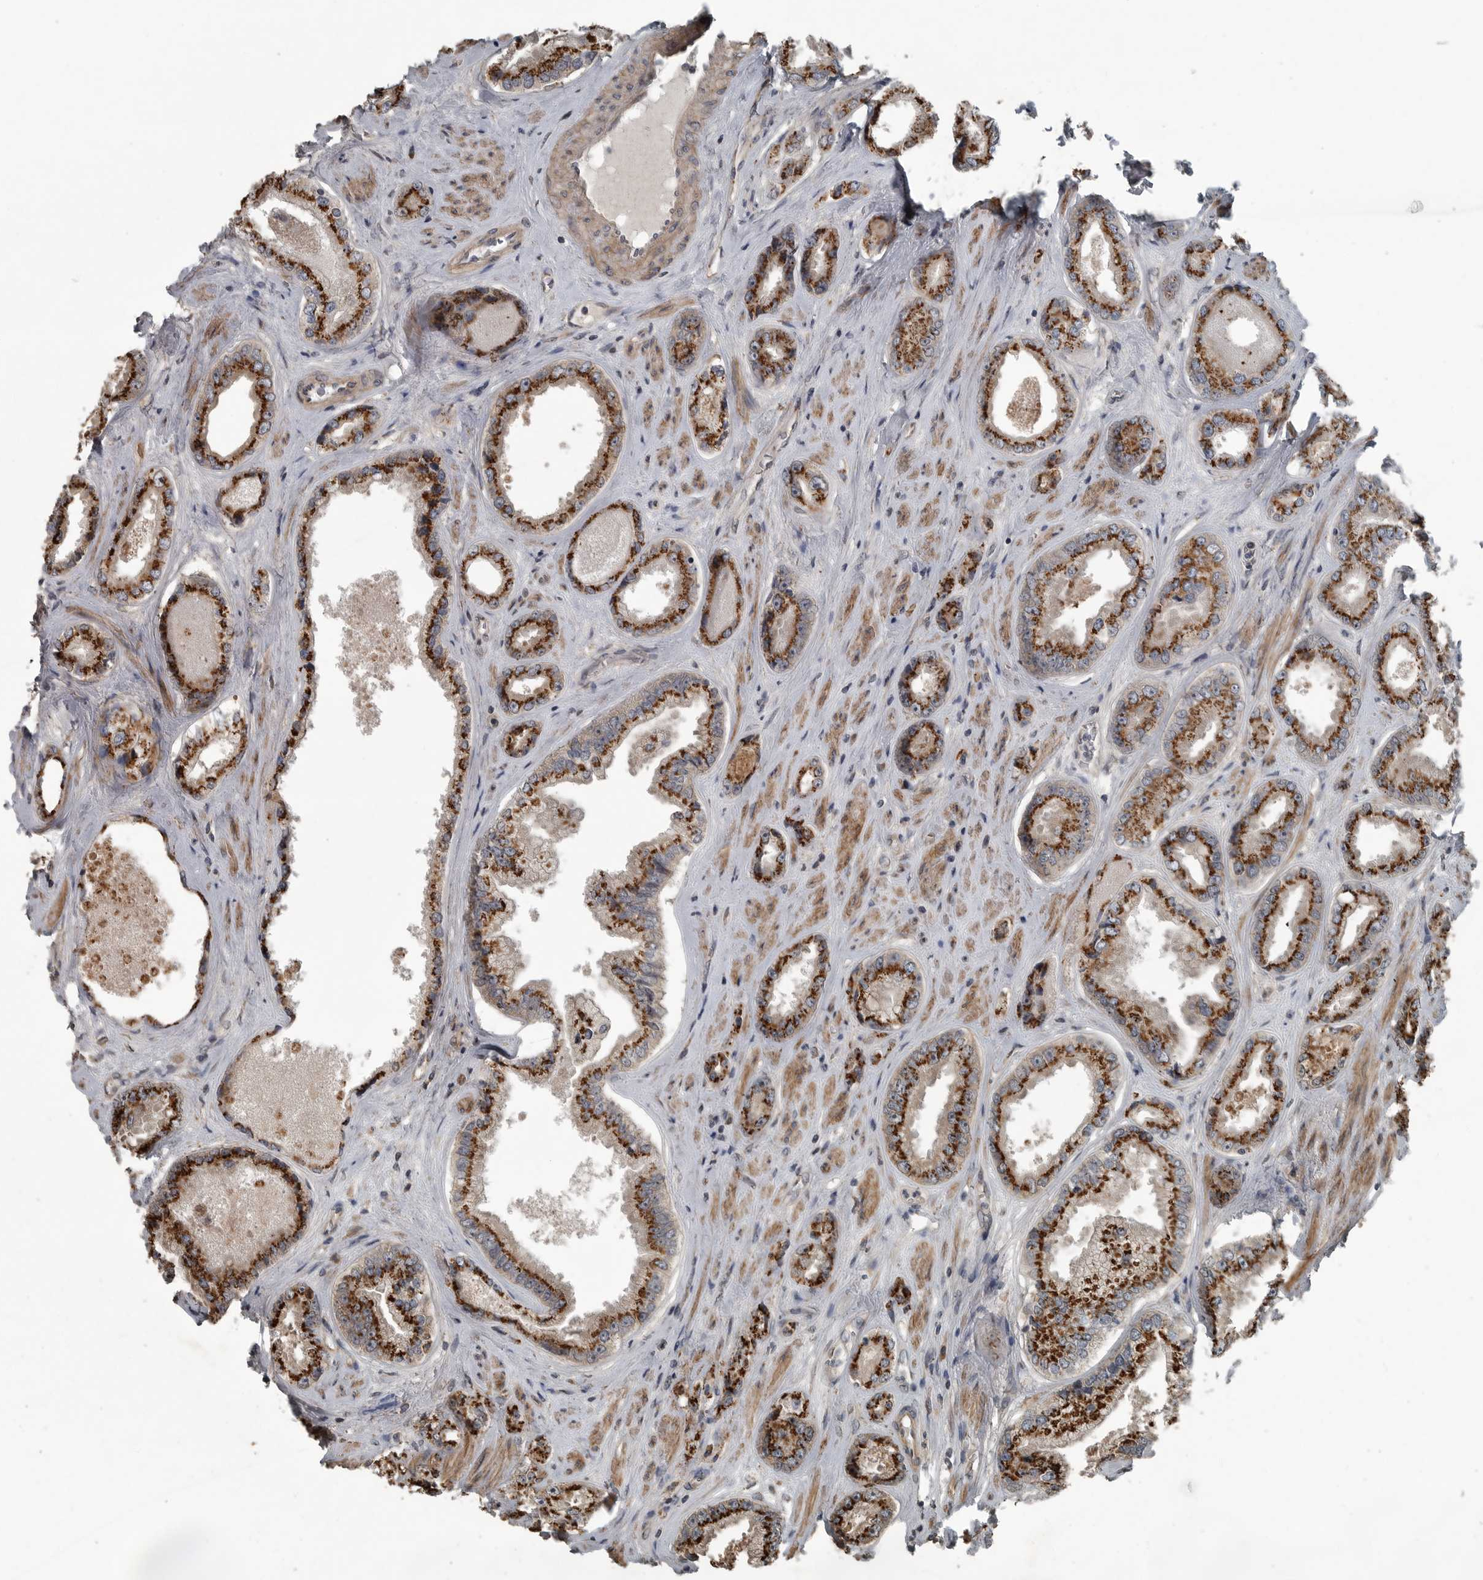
{"staining": {"intensity": "strong", "quantity": ">75%", "location": "cytoplasmic/membranous"}, "tissue": "prostate cancer", "cell_type": "Tumor cells", "image_type": "cancer", "snomed": [{"axis": "morphology", "description": "Adenocarcinoma, High grade"}, {"axis": "topography", "description": "Prostate"}], "caption": "A high amount of strong cytoplasmic/membranous positivity is appreciated in approximately >75% of tumor cells in prostate cancer tissue. (Brightfield microscopy of DAB IHC at high magnification).", "gene": "ZNF345", "patient": {"sex": "male", "age": 61}}